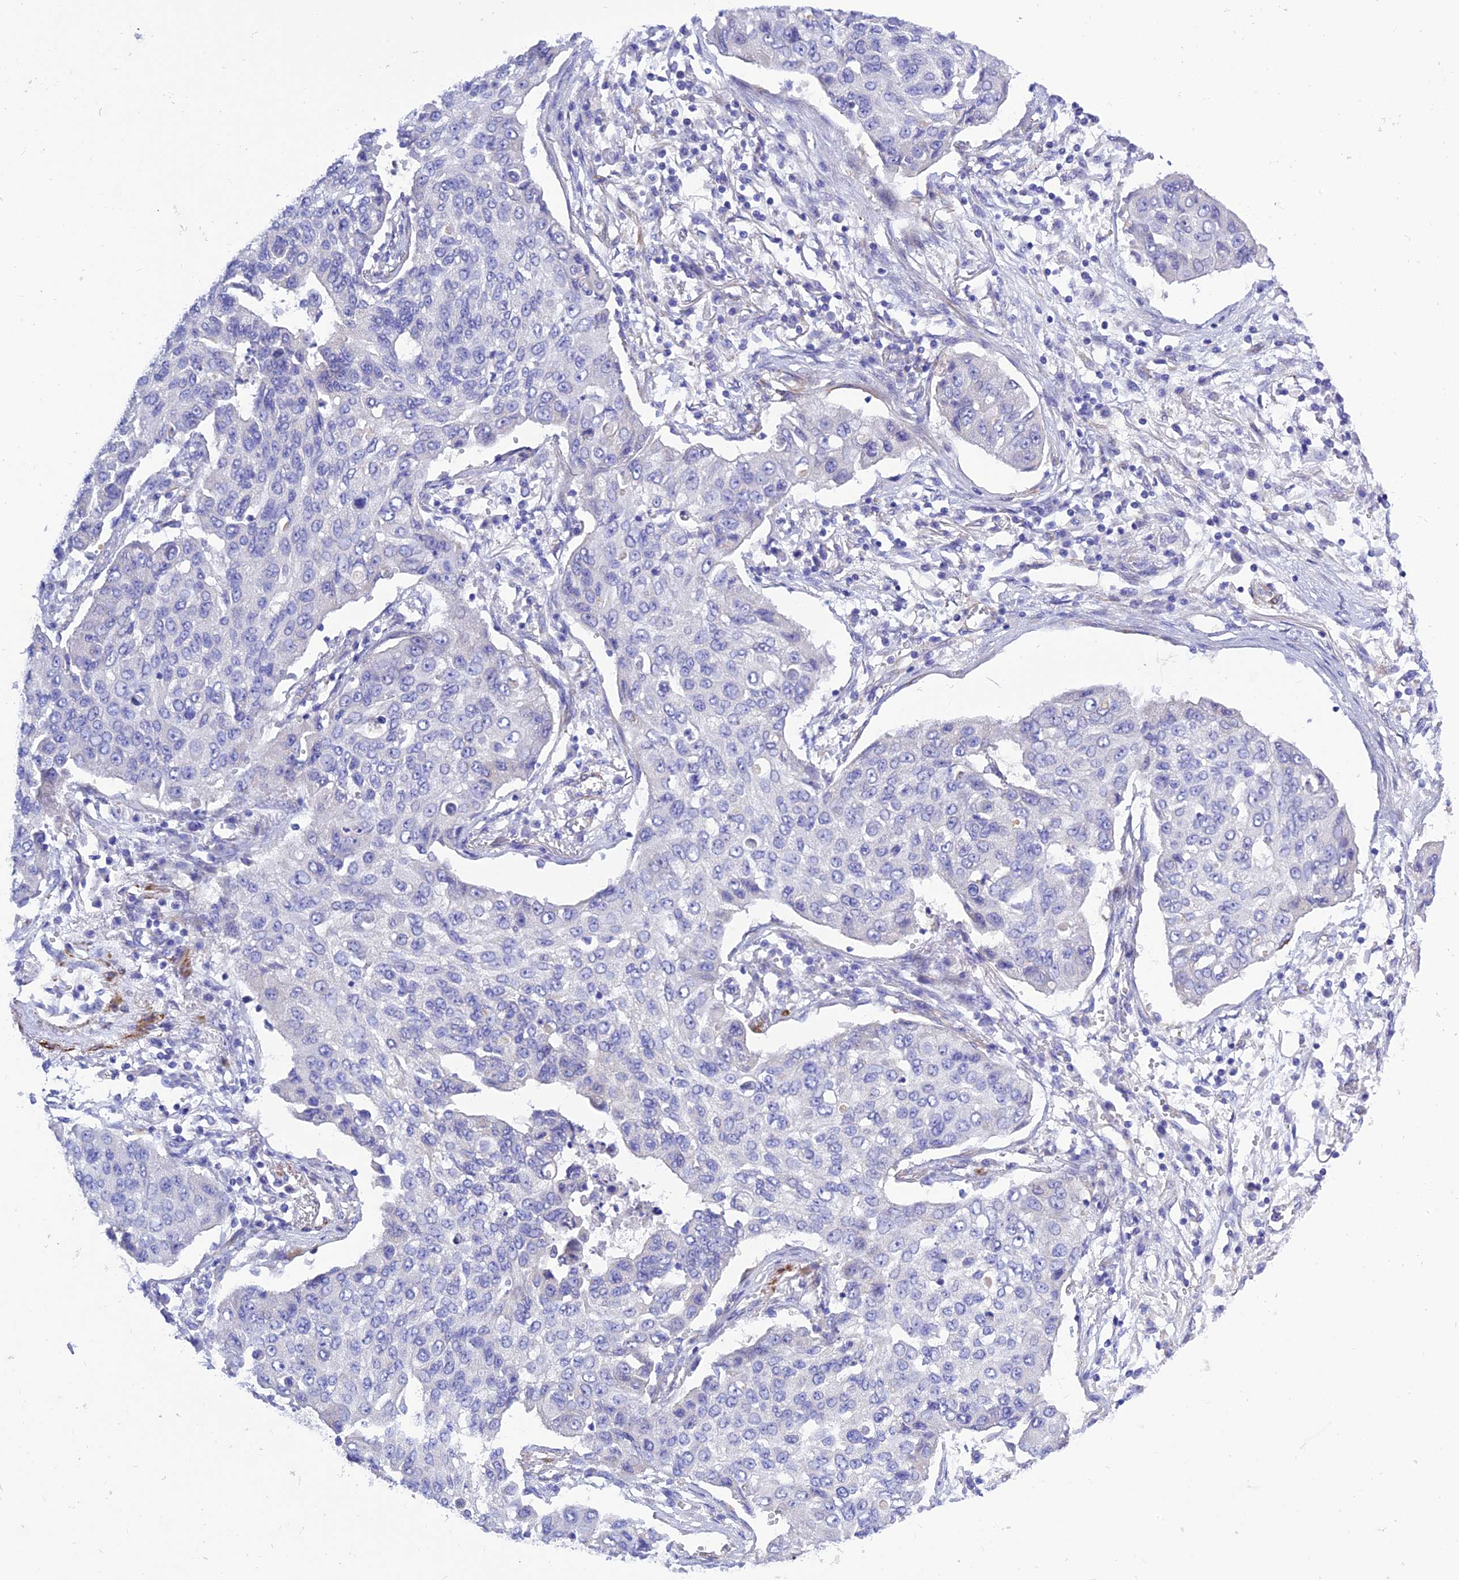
{"staining": {"intensity": "negative", "quantity": "none", "location": "none"}, "tissue": "lung cancer", "cell_type": "Tumor cells", "image_type": "cancer", "snomed": [{"axis": "morphology", "description": "Squamous cell carcinoma, NOS"}, {"axis": "topography", "description": "Lung"}], "caption": "Immunohistochemistry (IHC) micrograph of human squamous cell carcinoma (lung) stained for a protein (brown), which demonstrates no staining in tumor cells.", "gene": "FRA10AC1", "patient": {"sex": "male", "age": 74}}